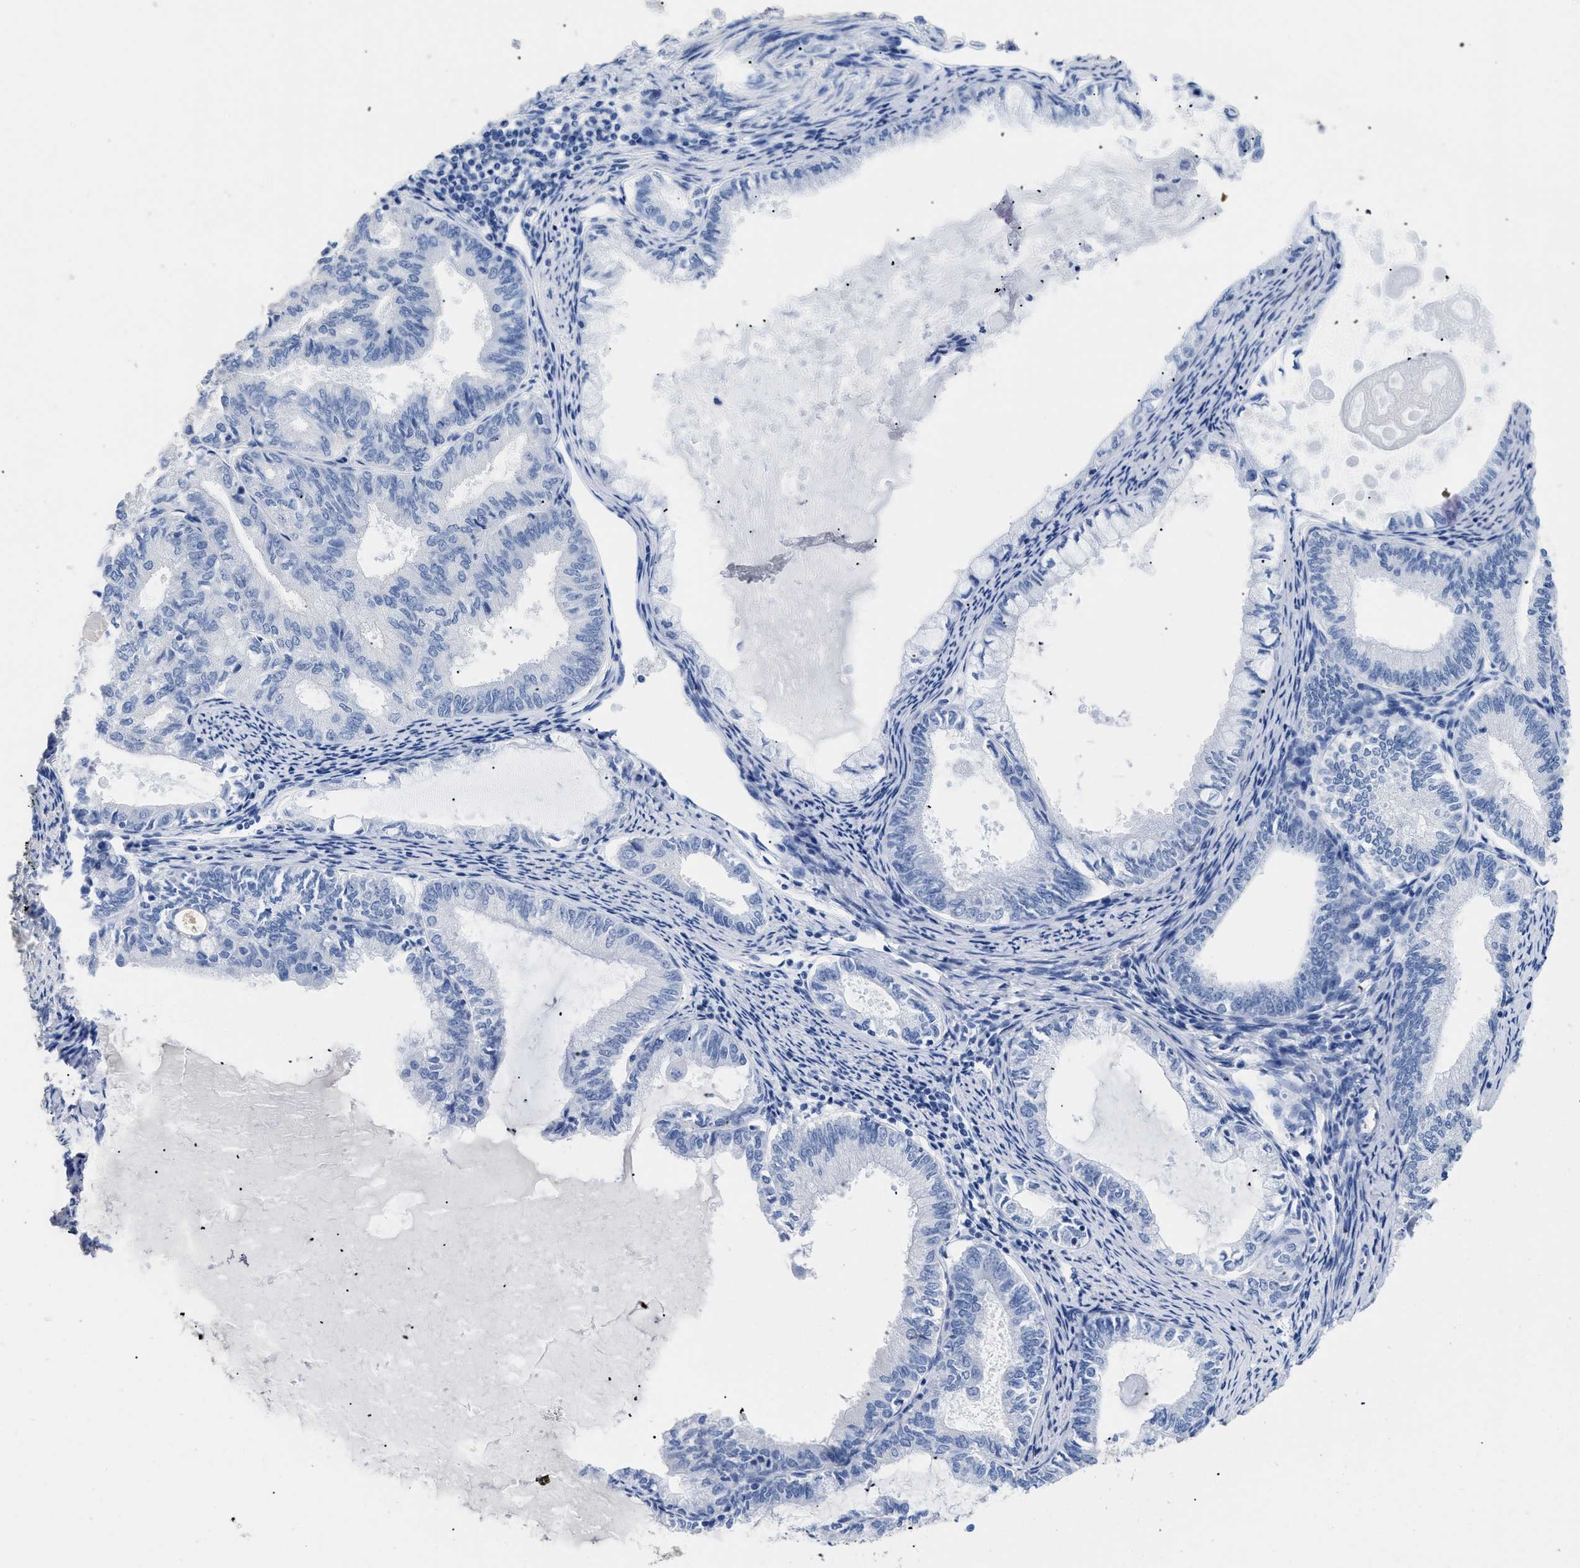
{"staining": {"intensity": "negative", "quantity": "none", "location": "none"}, "tissue": "endometrial cancer", "cell_type": "Tumor cells", "image_type": "cancer", "snomed": [{"axis": "morphology", "description": "Adenocarcinoma, NOS"}, {"axis": "topography", "description": "Endometrium"}], "caption": "Immunohistochemistry histopathology image of neoplastic tissue: human endometrial adenocarcinoma stained with DAB displays no significant protein positivity in tumor cells. (Brightfield microscopy of DAB immunohistochemistry (IHC) at high magnification).", "gene": "DLC1", "patient": {"sex": "female", "age": 86}}